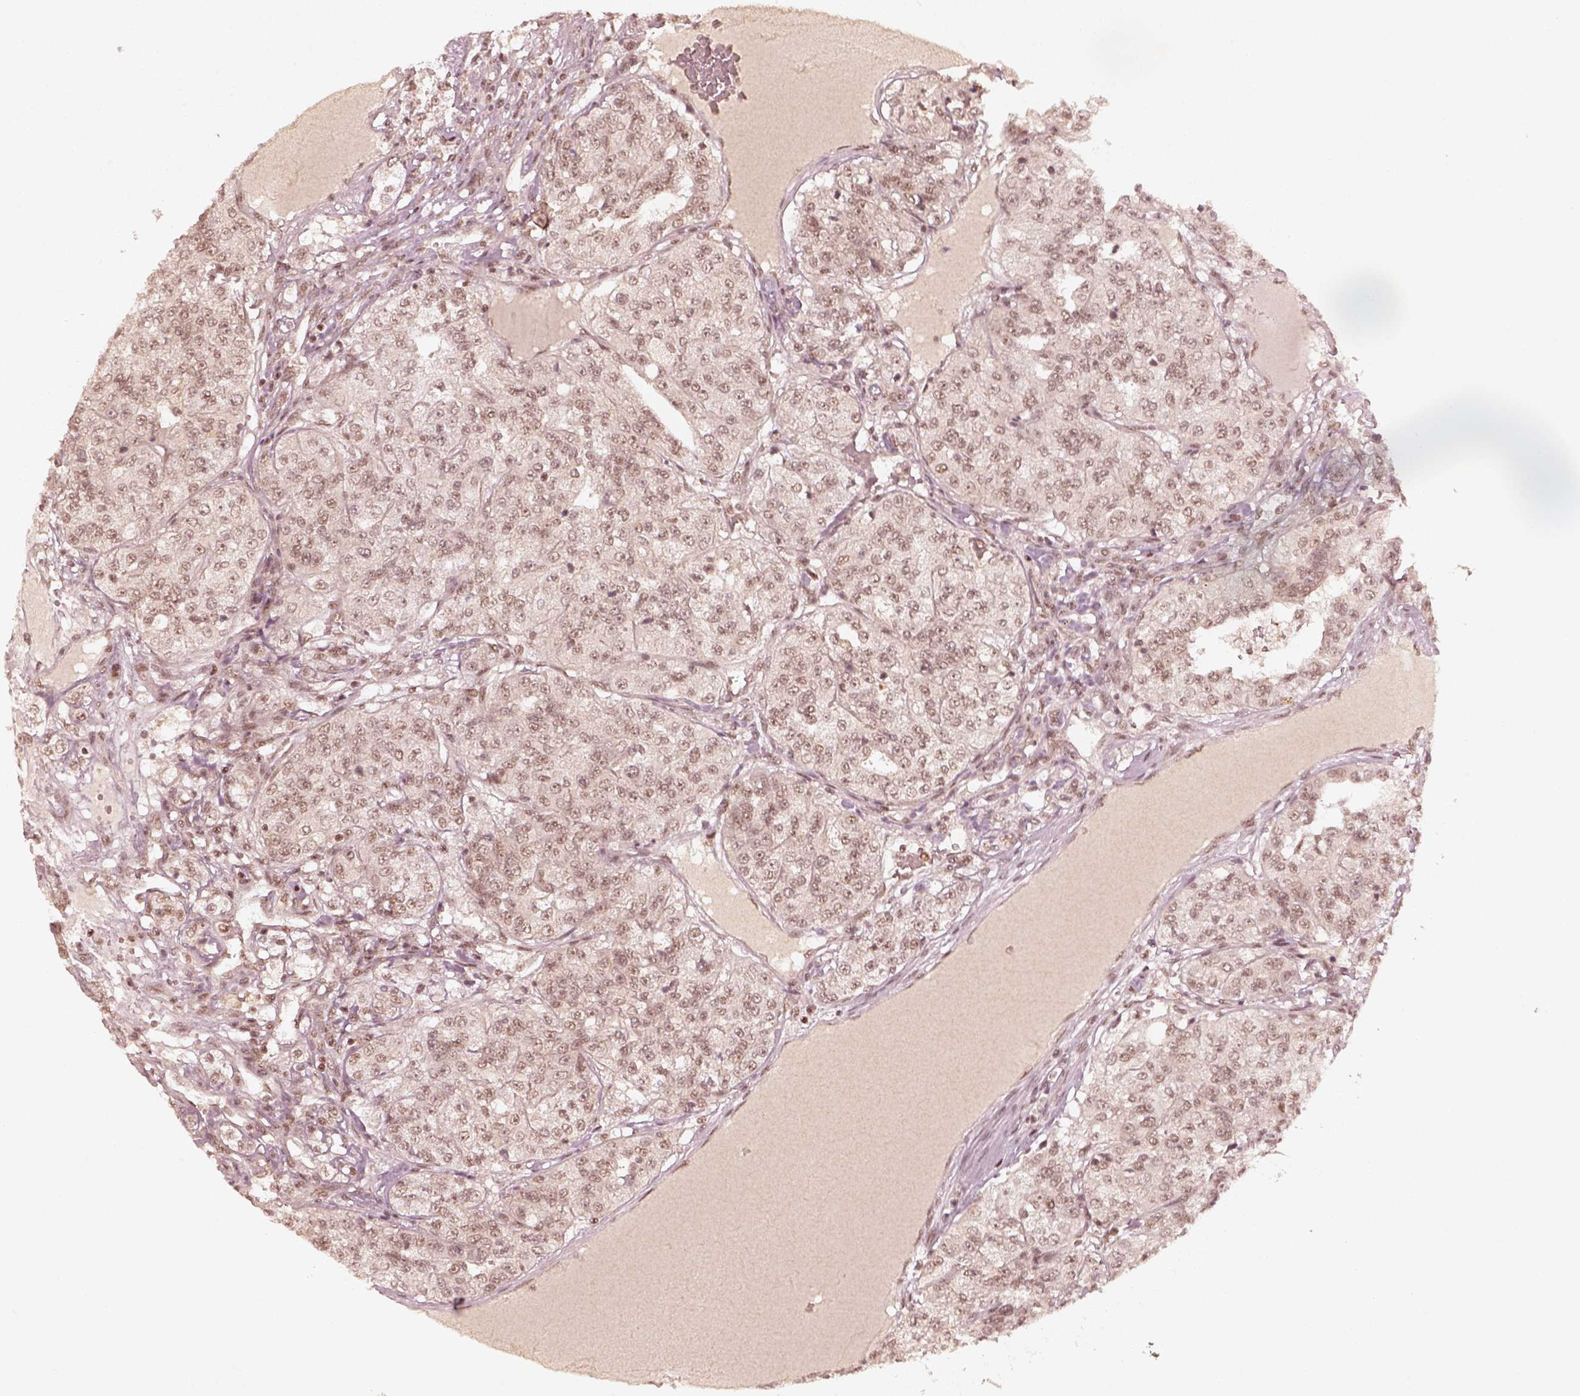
{"staining": {"intensity": "weak", "quantity": "<25%", "location": "nuclear"}, "tissue": "renal cancer", "cell_type": "Tumor cells", "image_type": "cancer", "snomed": [{"axis": "morphology", "description": "Adenocarcinoma, NOS"}, {"axis": "topography", "description": "Kidney"}], "caption": "Immunohistochemical staining of renal cancer (adenocarcinoma) exhibits no significant positivity in tumor cells.", "gene": "GMEB2", "patient": {"sex": "female", "age": 63}}